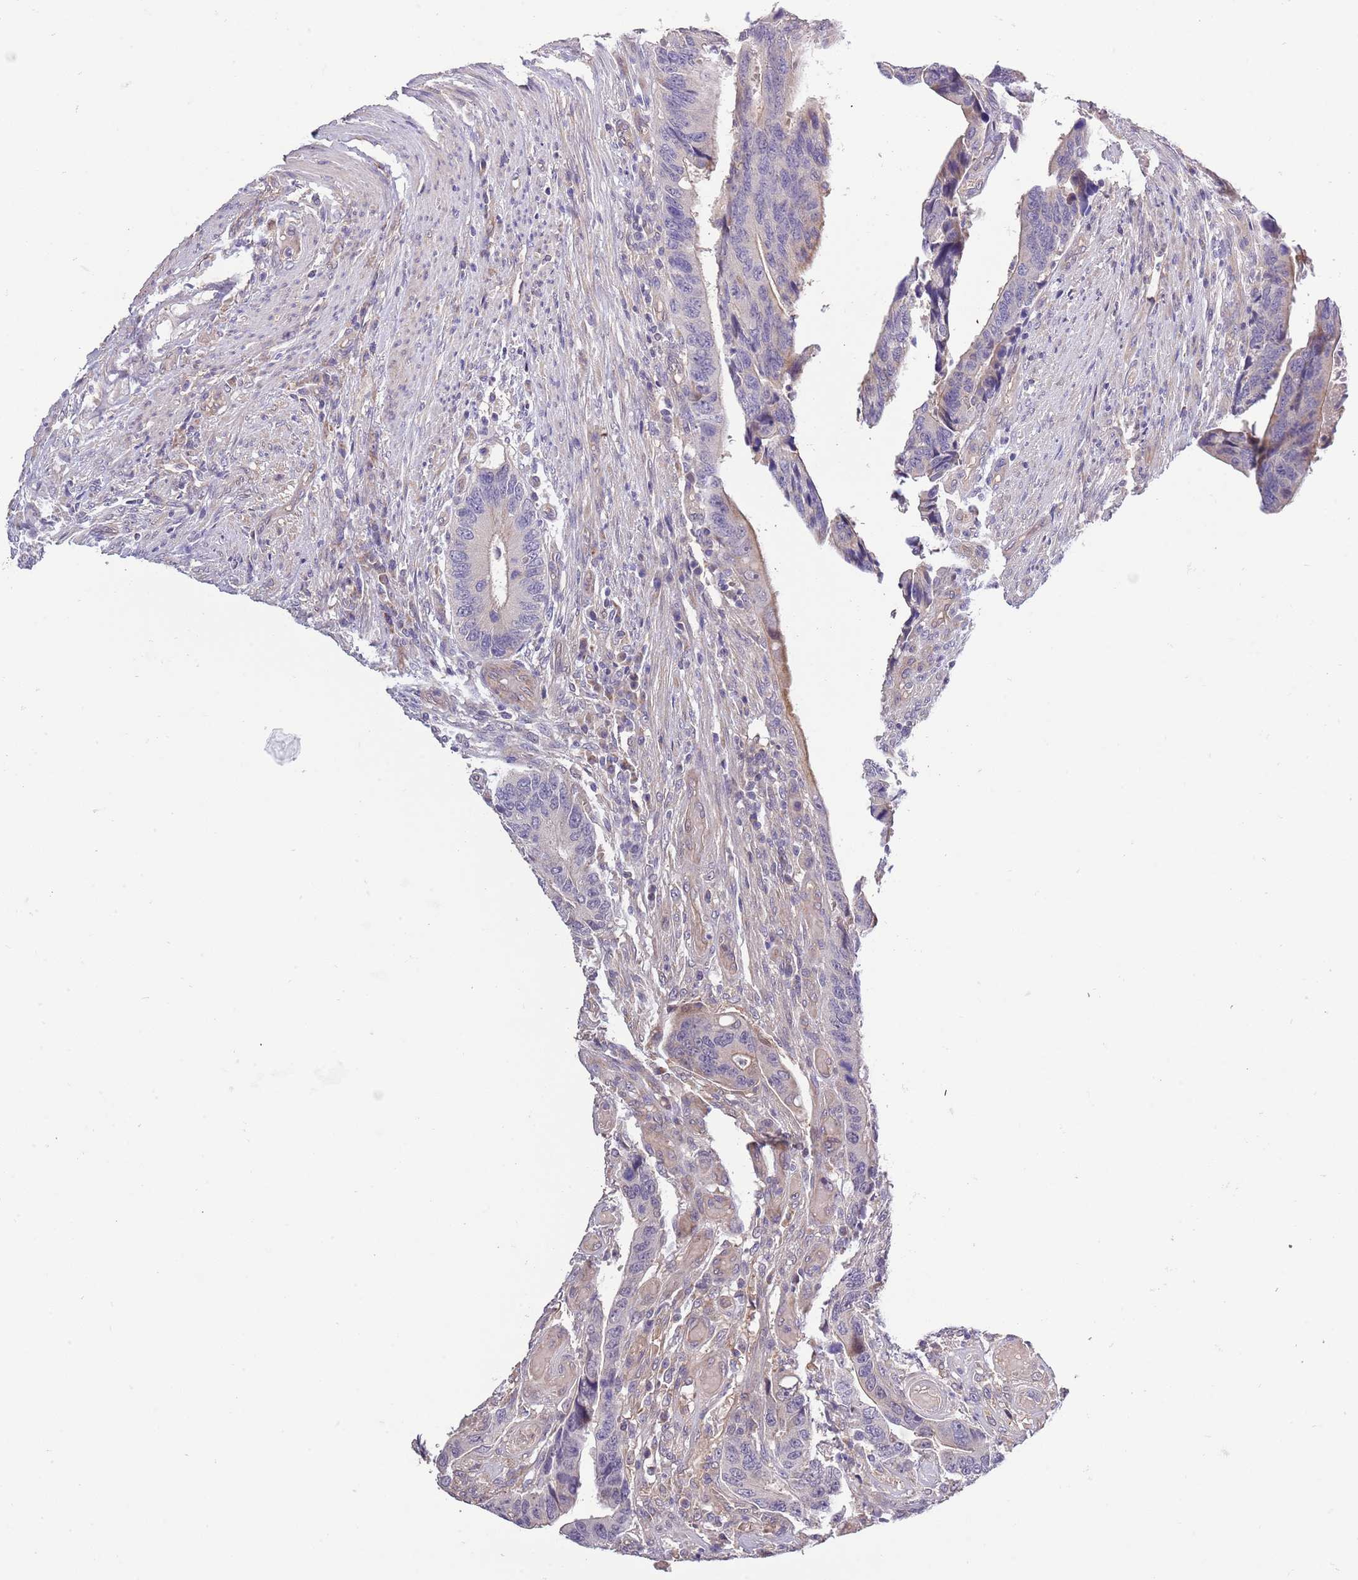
{"staining": {"intensity": "negative", "quantity": "none", "location": "none"}, "tissue": "colorectal cancer", "cell_type": "Tumor cells", "image_type": "cancer", "snomed": [{"axis": "morphology", "description": "Adenocarcinoma, NOS"}, {"axis": "topography", "description": "Colon"}], "caption": "Immunohistochemical staining of human colorectal cancer reveals no significant expression in tumor cells.", "gene": "LIPJ", "patient": {"sex": "male", "age": 87}}